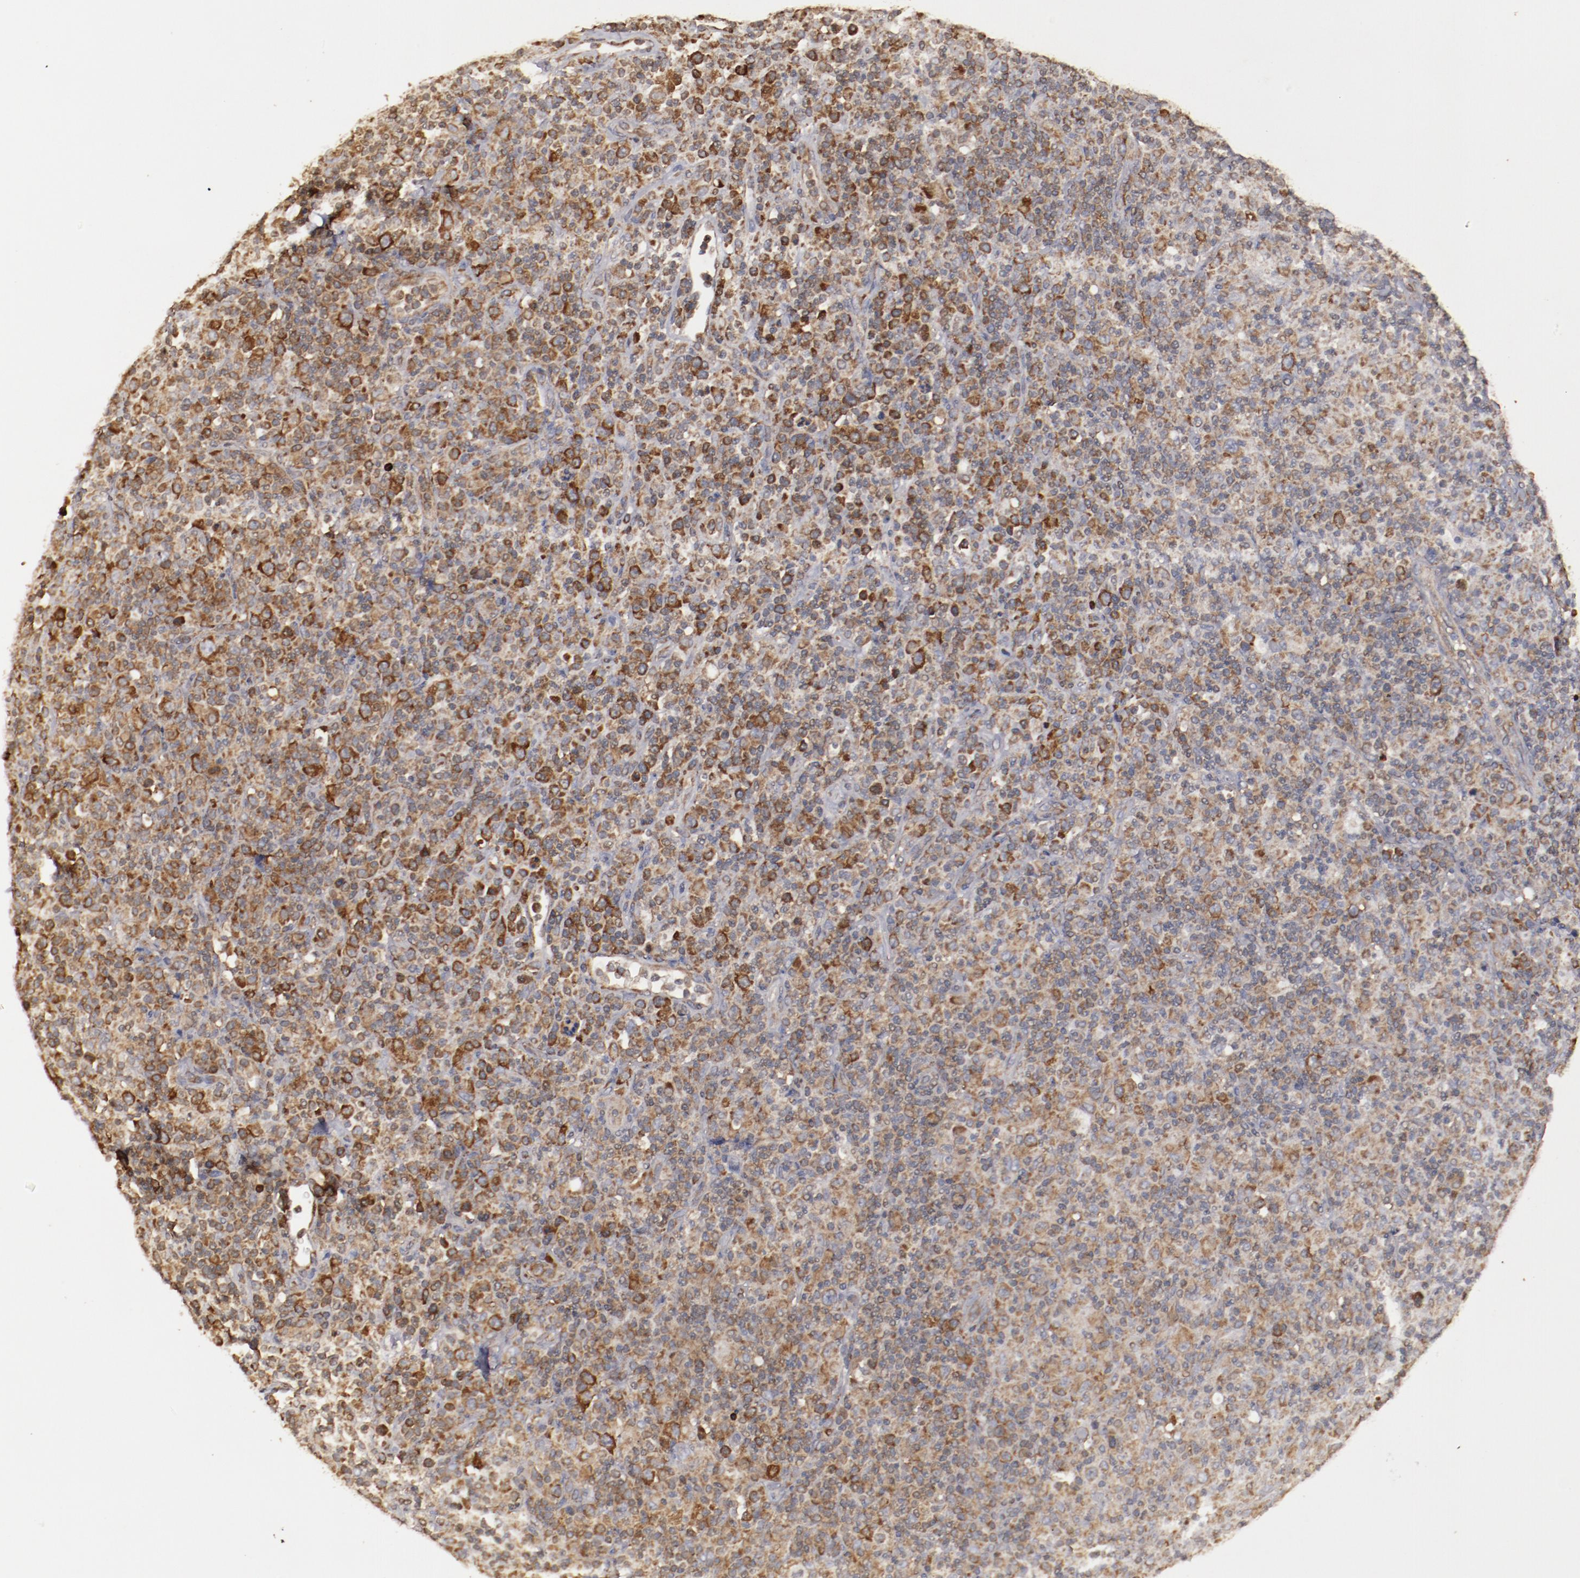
{"staining": {"intensity": "moderate", "quantity": ">75%", "location": "cytoplasmic/membranous"}, "tissue": "lymphoma", "cell_type": "Tumor cells", "image_type": "cancer", "snomed": [{"axis": "morphology", "description": "Hodgkin's disease, NOS"}, {"axis": "topography", "description": "Lymph node"}], "caption": "Brown immunohistochemical staining in human lymphoma displays moderate cytoplasmic/membranous staining in about >75% of tumor cells. Using DAB (brown) and hematoxylin (blue) stains, captured at high magnification using brightfield microscopy.", "gene": "RPS4Y1", "patient": {"sex": "male", "age": 65}}